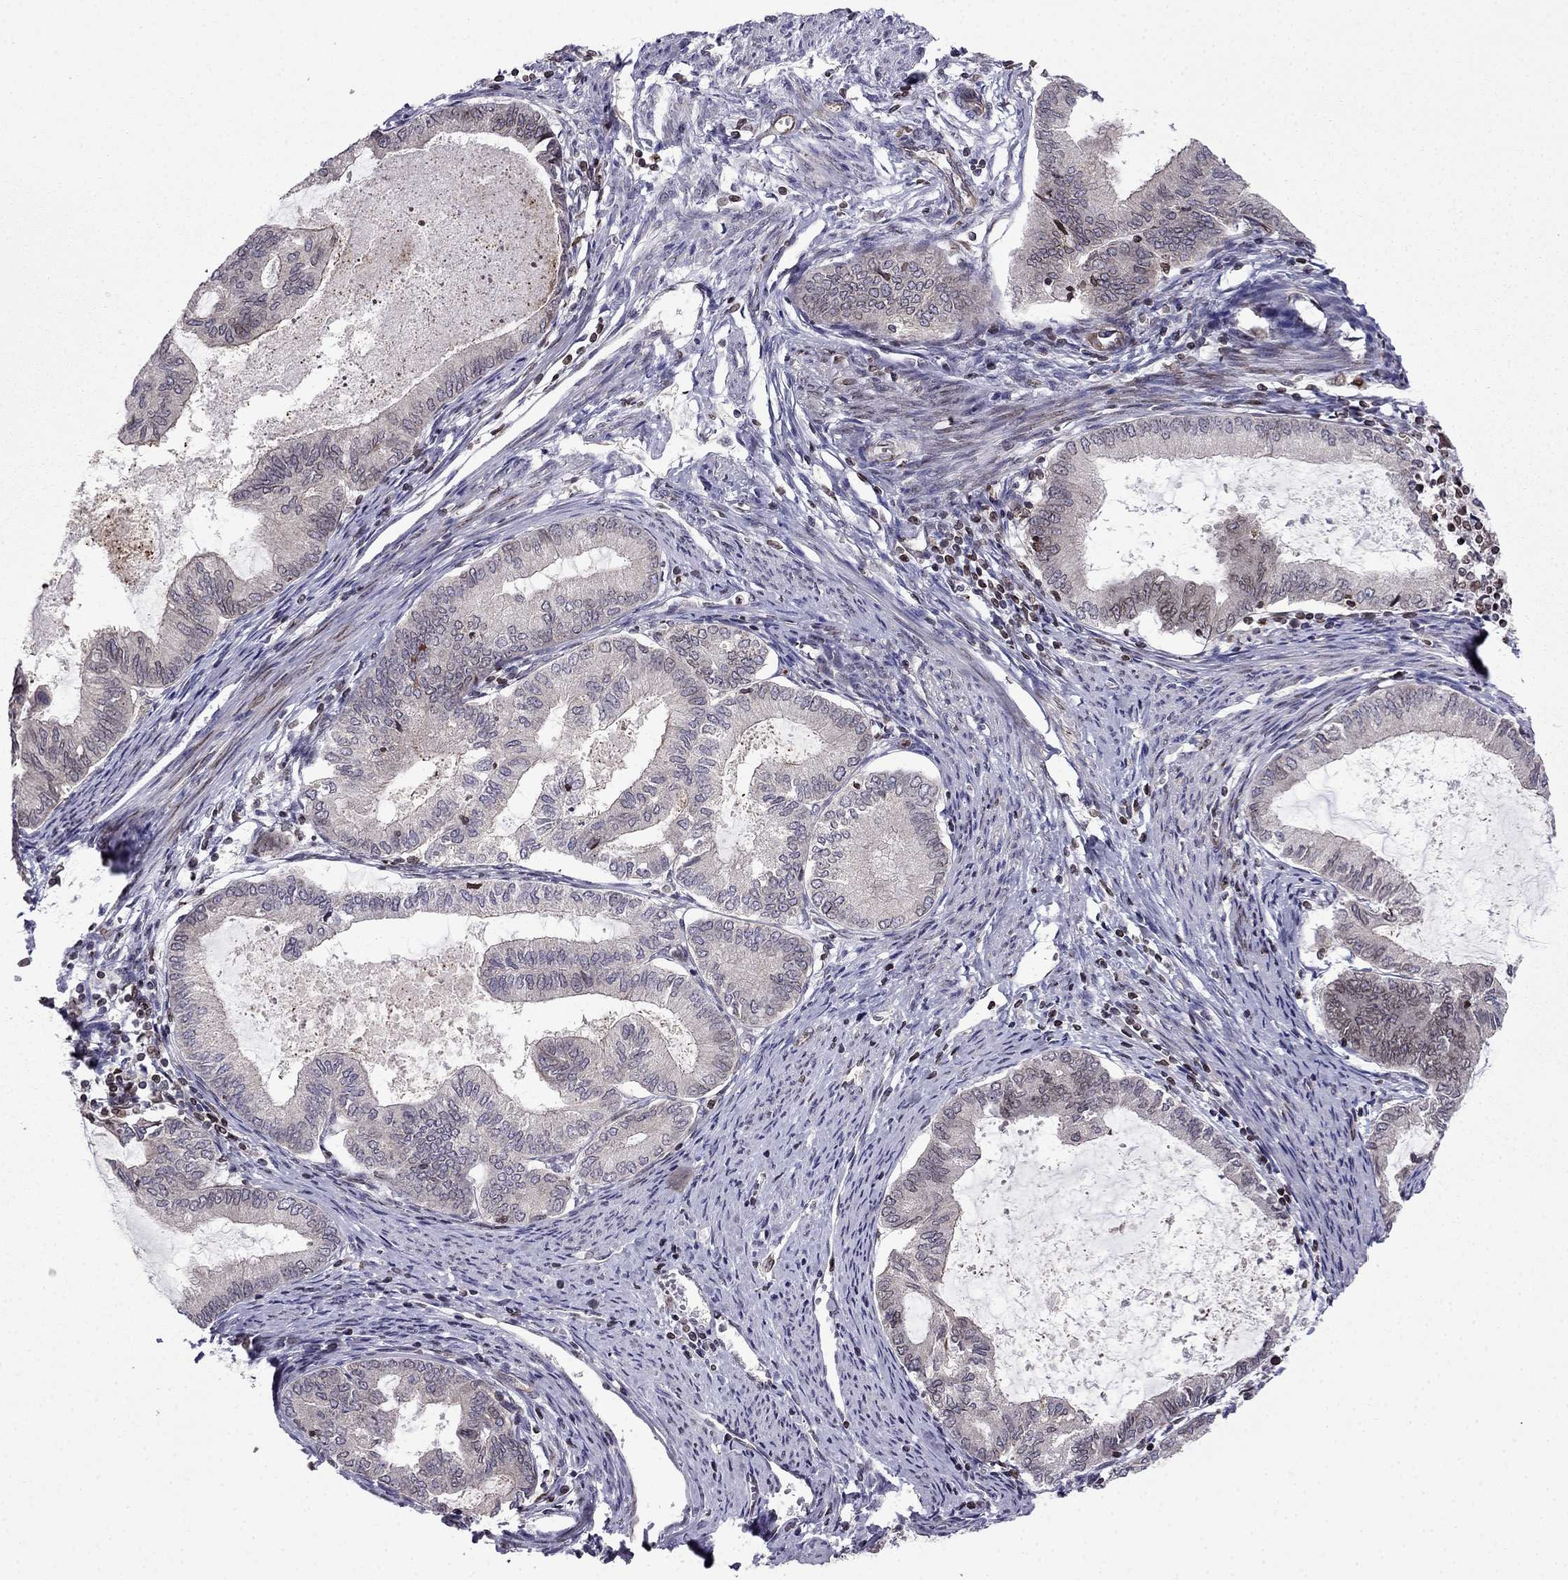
{"staining": {"intensity": "negative", "quantity": "none", "location": "none"}, "tissue": "endometrial cancer", "cell_type": "Tumor cells", "image_type": "cancer", "snomed": [{"axis": "morphology", "description": "Adenocarcinoma, NOS"}, {"axis": "topography", "description": "Endometrium"}], "caption": "Human endometrial cancer (adenocarcinoma) stained for a protein using immunohistochemistry (IHC) exhibits no positivity in tumor cells.", "gene": "CDC42BPA", "patient": {"sex": "female", "age": 86}}